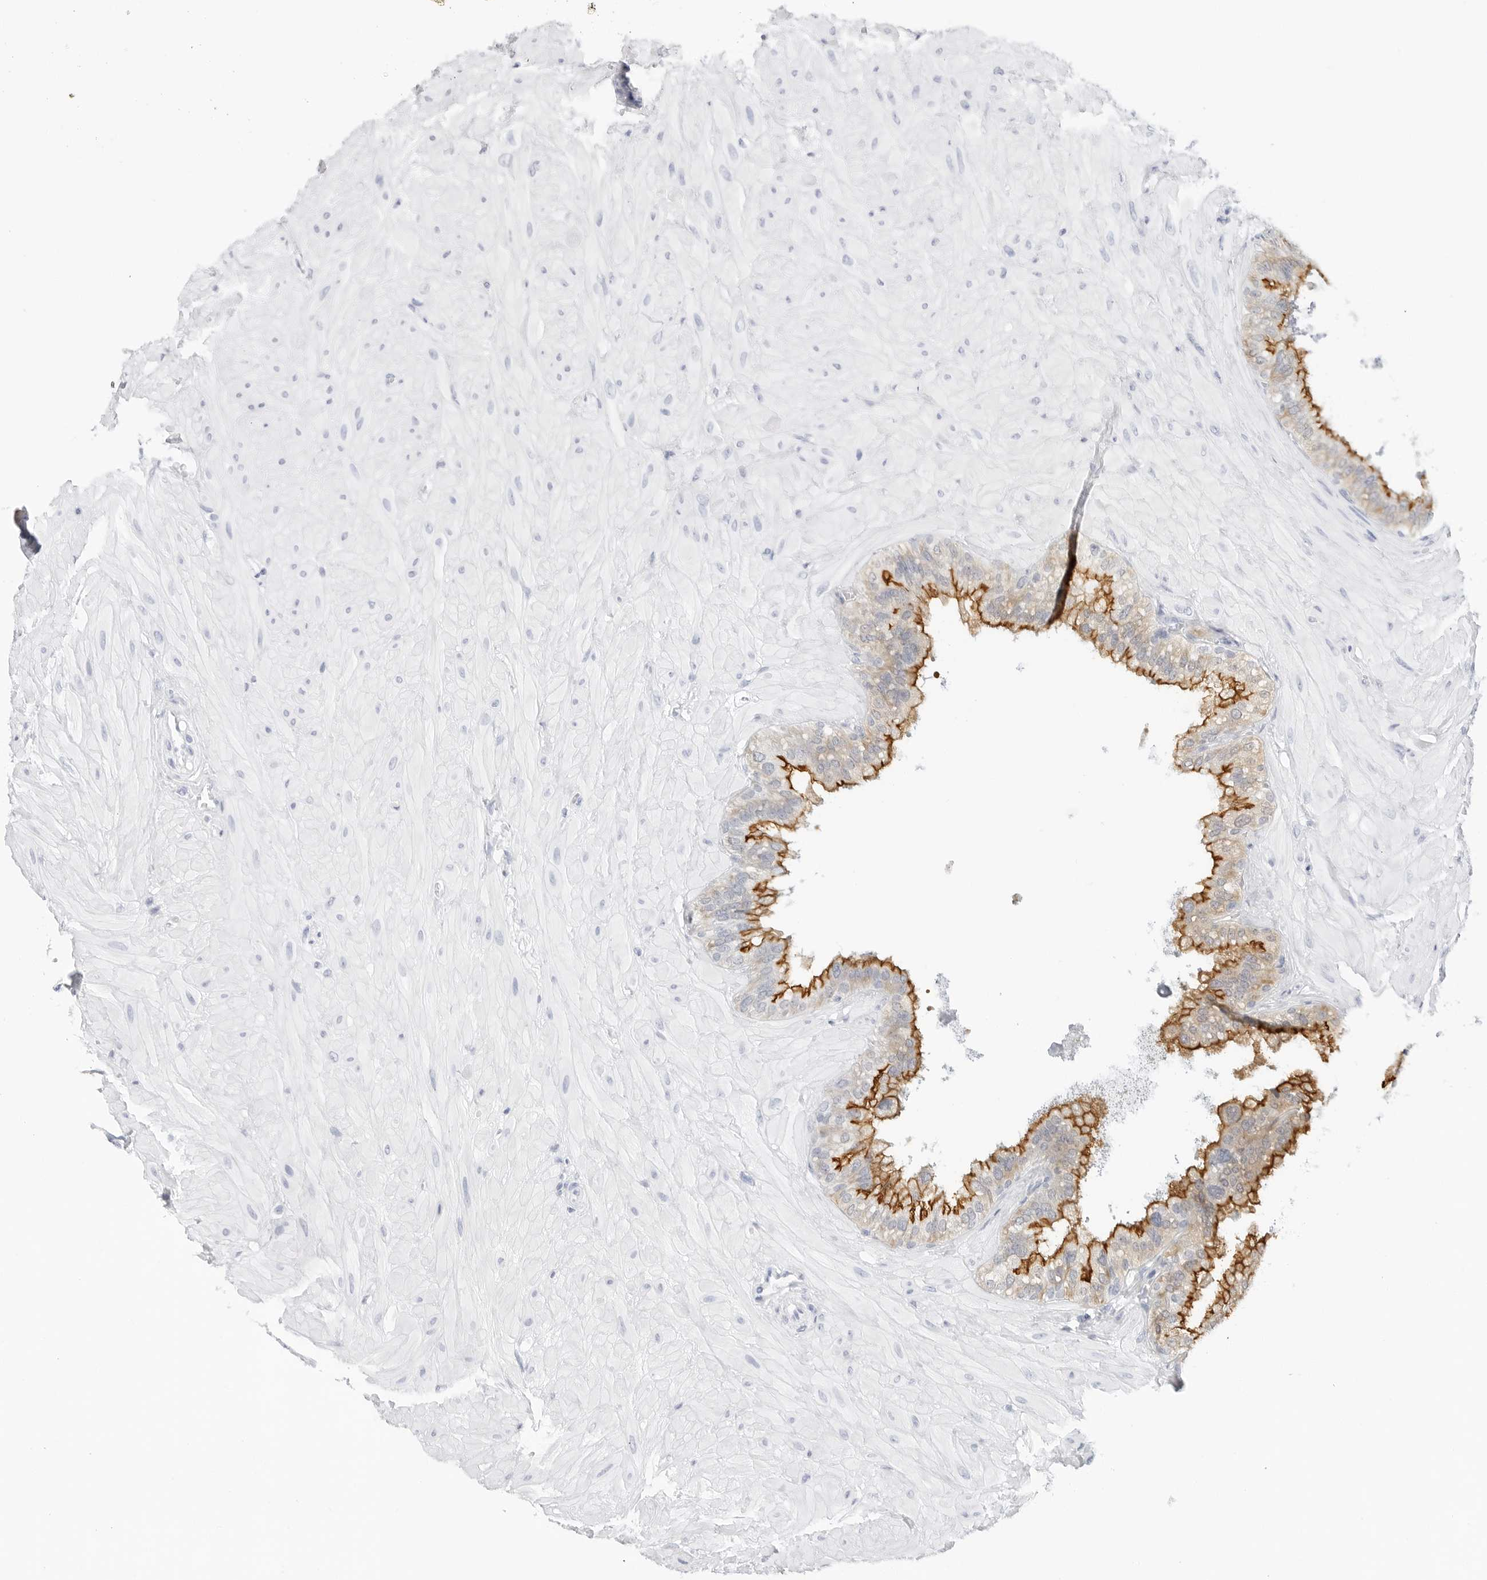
{"staining": {"intensity": "strong", "quantity": ">75%", "location": "cytoplasmic/membranous"}, "tissue": "seminal vesicle", "cell_type": "Glandular cells", "image_type": "normal", "snomed": [{"axis": "morphology", "description": "Normal tissue, NOS"}, {"axis": "topography", "description": "Prostate"}, {"axis": "topography", "description": "Seminal veicle"}], "caption": "Glandular cells reveal high levels of strong cytoplasmic/membranous expression in approximately >75% of cells in benign seminal vesicle.", "gene": "SLC9A3R1", "patient": {"sex": "male", "age": 51}}